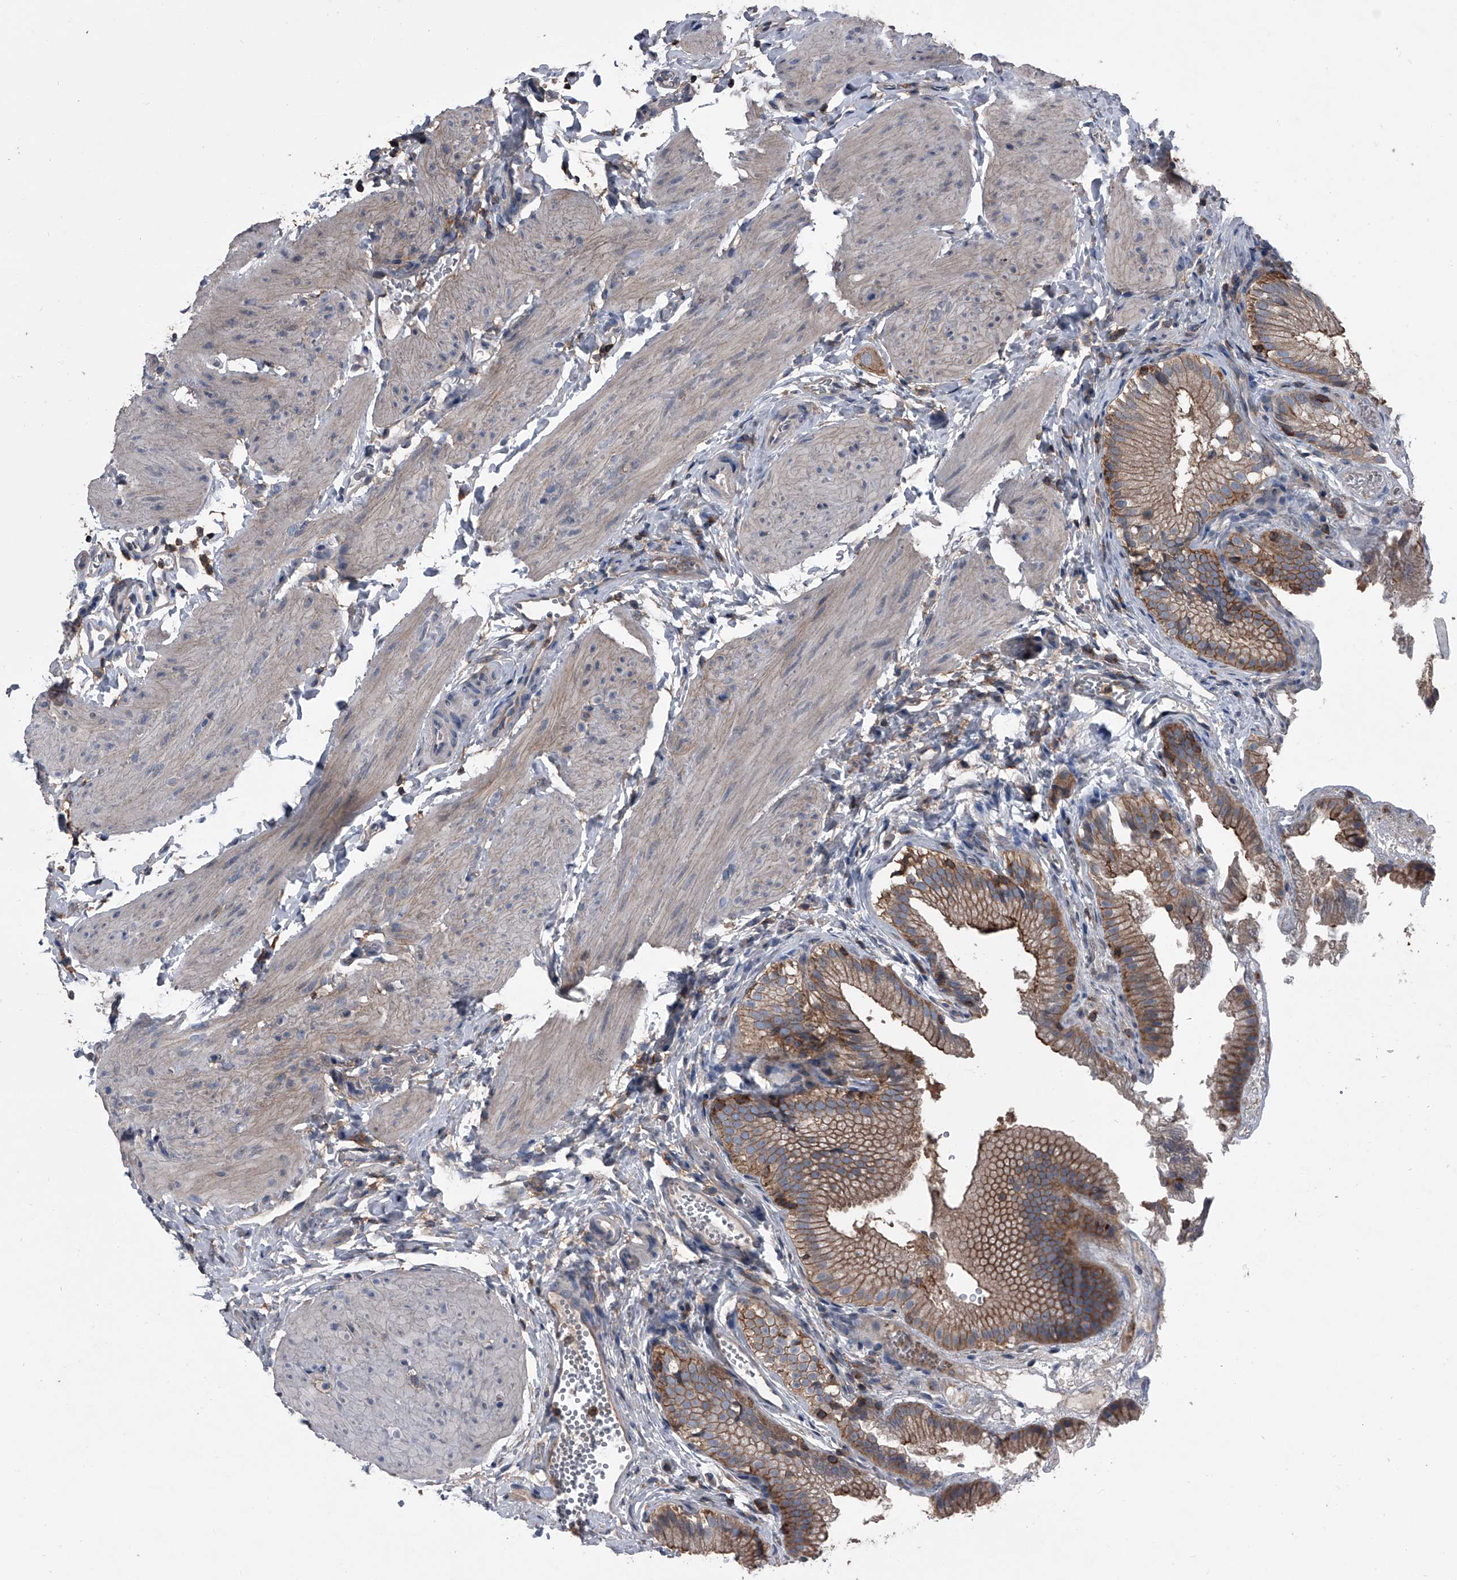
{"staining": {"intensity": "moderate", "quantity": ">75%", "location": "cytoplasmic/membranous"}, "tissue": "gallbladder", "cell_type": "Glandular cells", "image_type": "normal", "snomed": [{"axis": "morphology", "description": "Normal tissue, NOS"}, {"axis": "topography", "description": "Gallbladder"}], "caption": "DAB (3,3'-diaminobenzidine) immunohistochemical staining of unremarkable human gallbladder shows moderate cytoplasmic/membranous protein positivity in about >75% of glandular cells.", "gene": "PIP5K1A", "patient": {"sex": "female", "age": 30}}